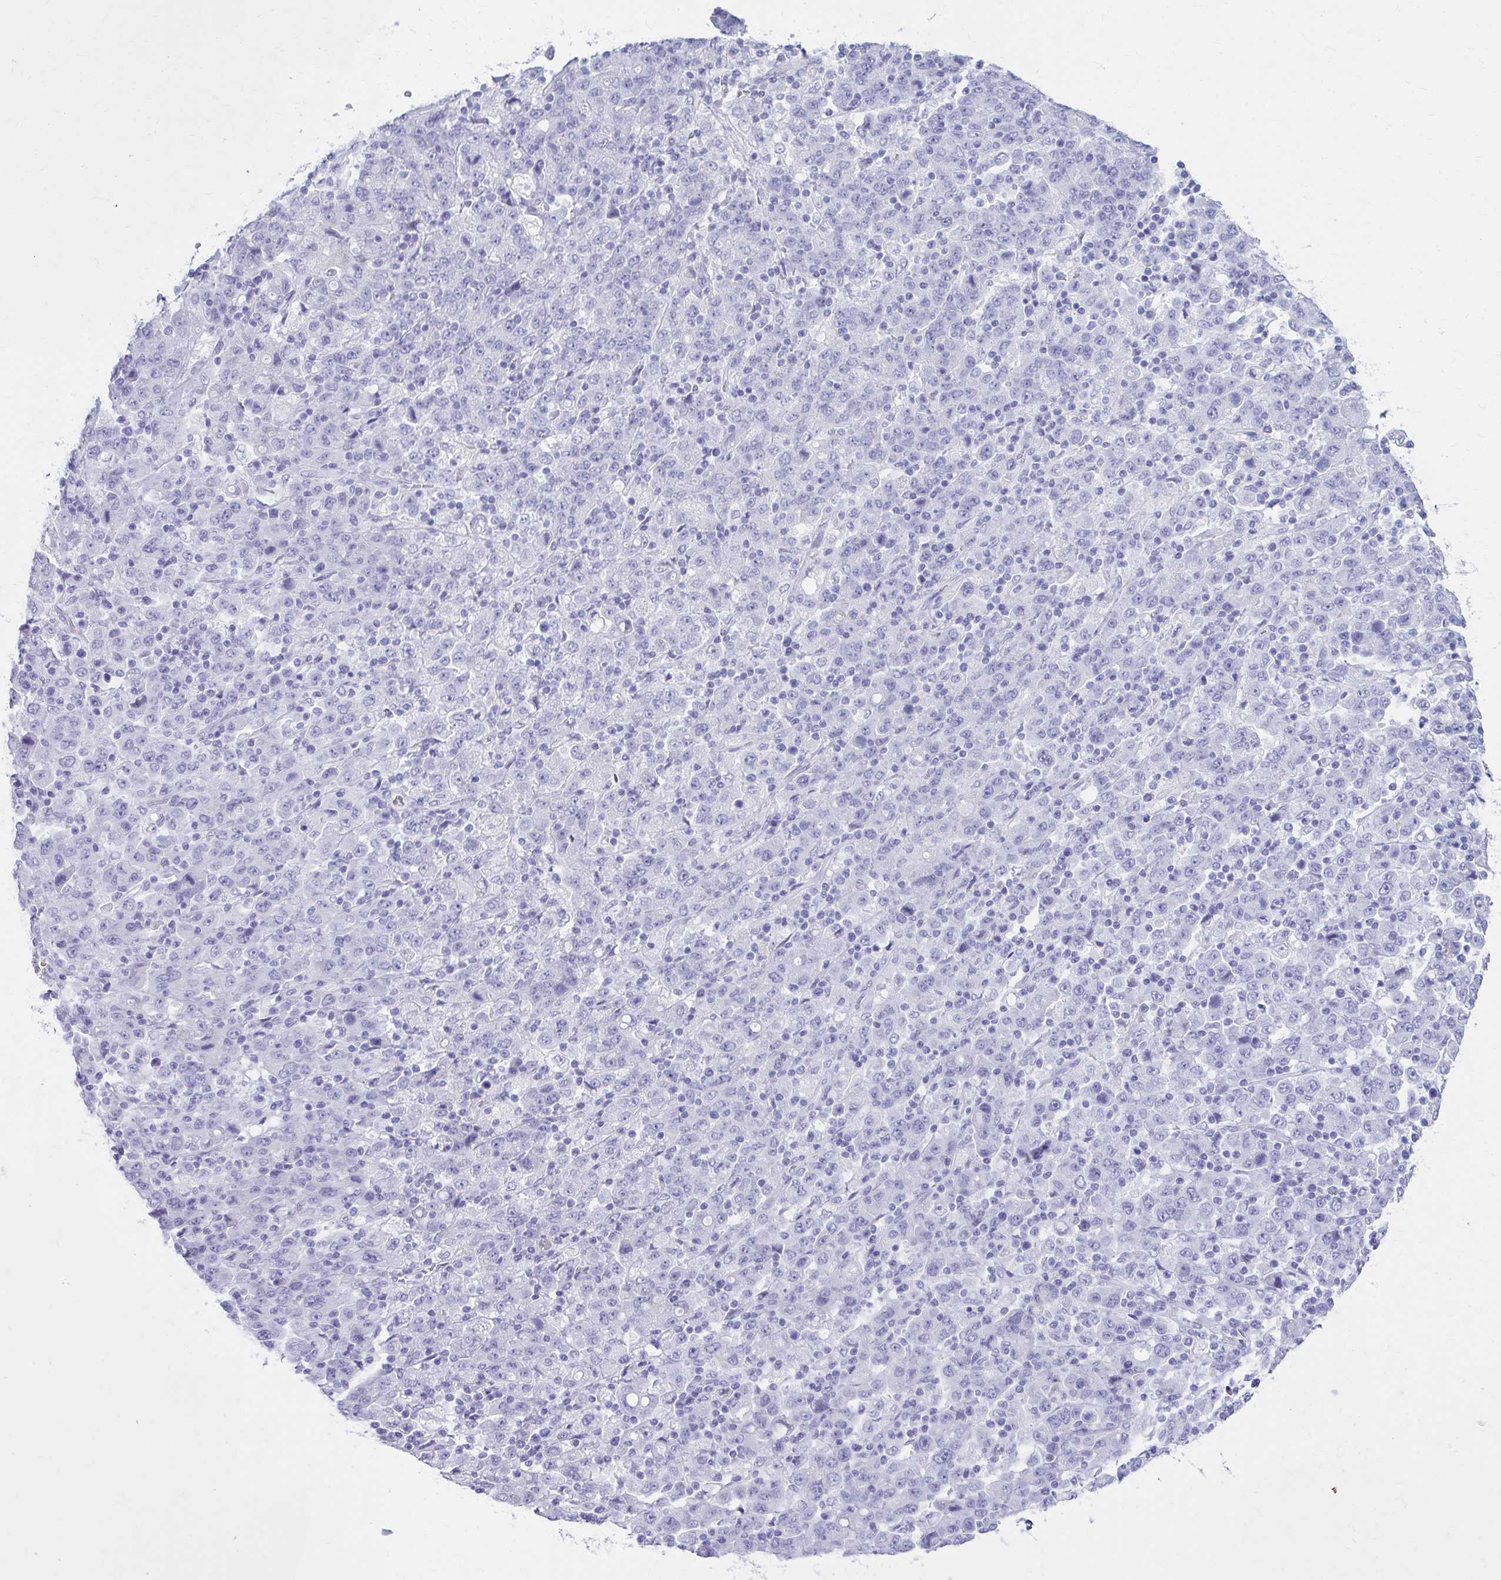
{"staining": {"intensity": "negative", "quantity": "none", "location": "none"}, "tissue": "stomach cancer", "cell_type": "Tumor cells", "image_type": "cancer", "snomed": [{"axis": "morphology", "description": "Adenocarcinoma, NOS"}, {"axis": "topography", "description": "Stomach, upper"}], "caption": "Immunohistochemical staining of human stomach cancer displays no significant positivity in tumor cells.", "gene": "ATP4B", "patient": {"sex": "male", "age": 69}}